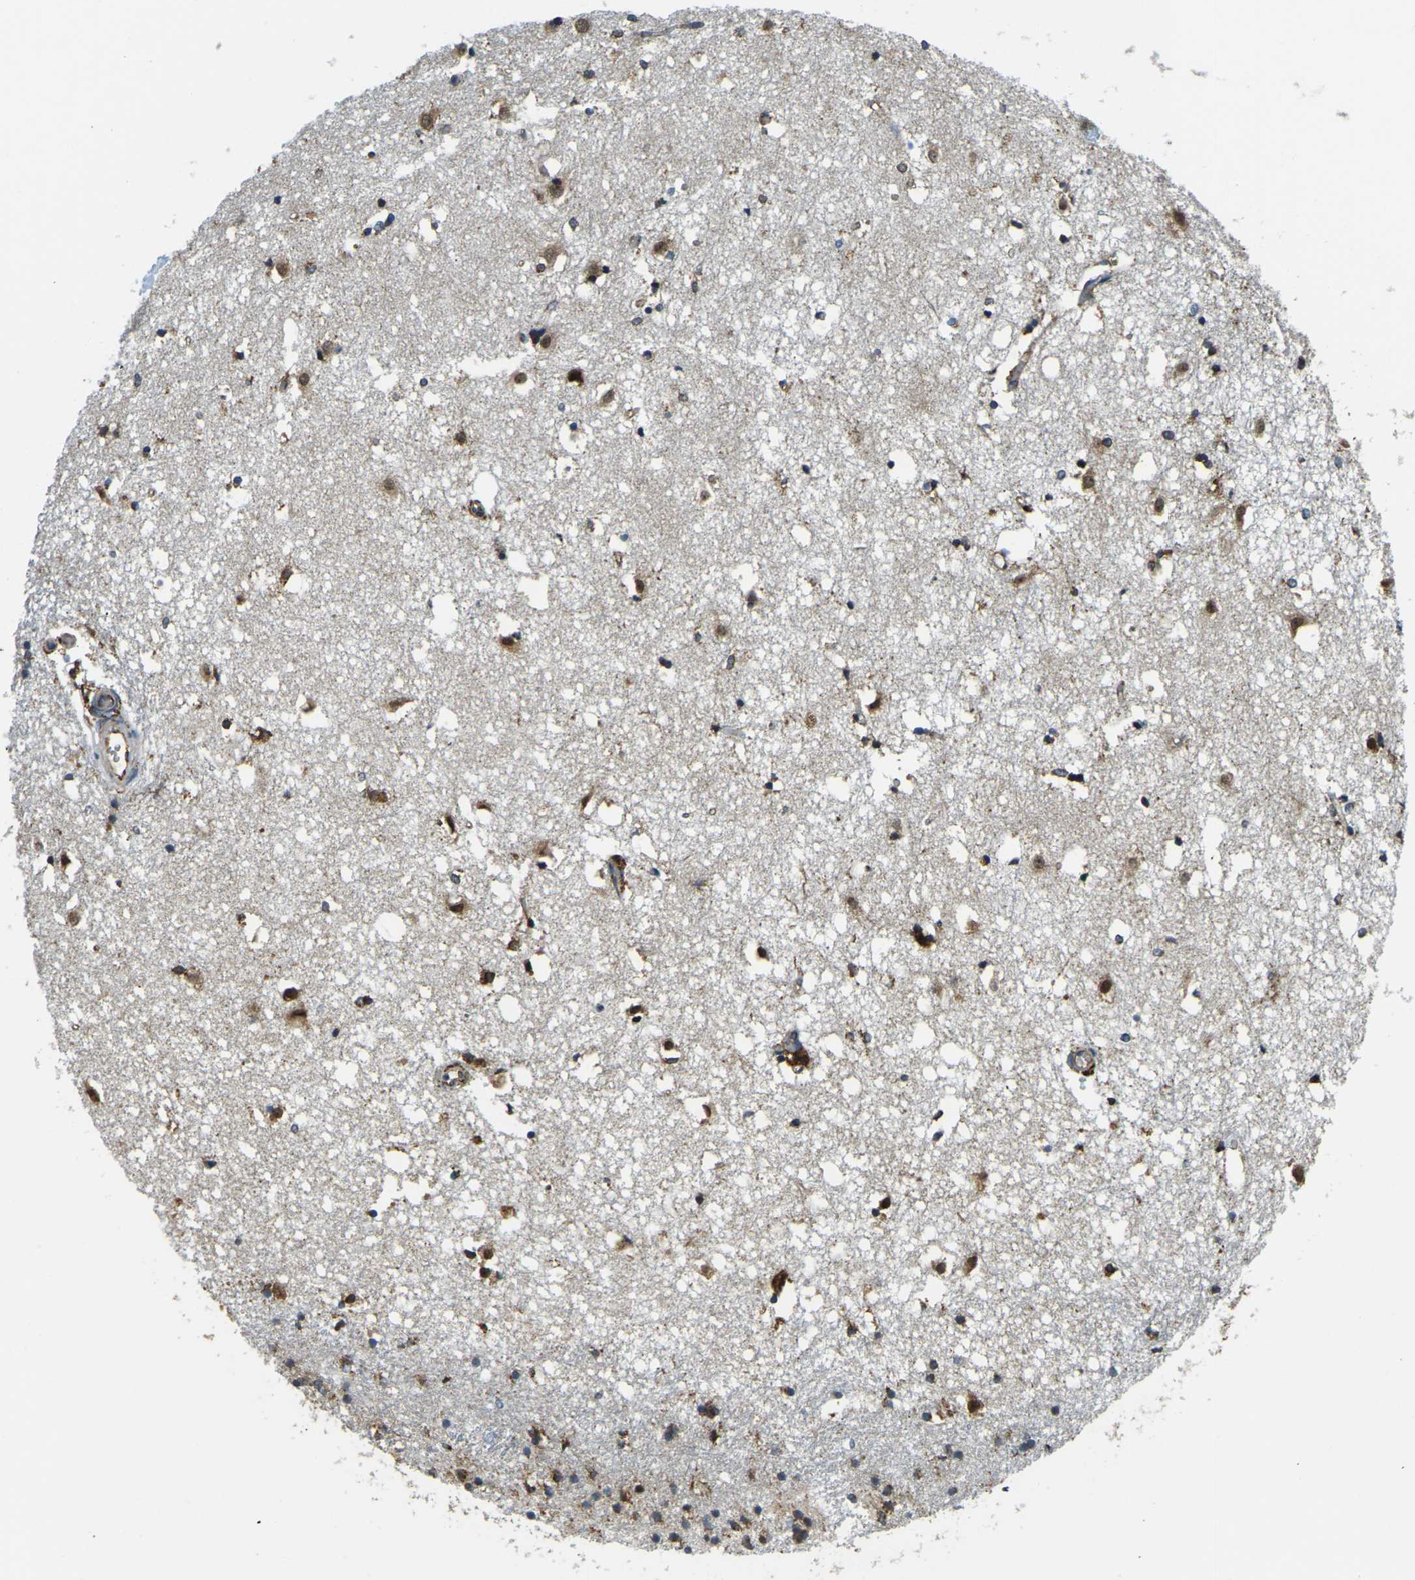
{"staining": {"intensity": "moderate", "quantity": "25%-75%", "location": "cytoplasmic/membranous"}, "tissue": "caudate", "cell_type": "Glial cells", "image_type": "normal", "snomed": [{"axis": "morphology", "description": "Normal tissue, NOS"}, {"axis": "topography", "description": "Lateral ventricle wall"}], "caption": "This micrograph reveals immunohistochemistry (IHC) staining of normal human caudate, with medium moderate cytoplasmic/membranous expression in about 25%-75% of glial cells.", "gene": "RNF115", "patient": {"sex": "male", "age": 45}}